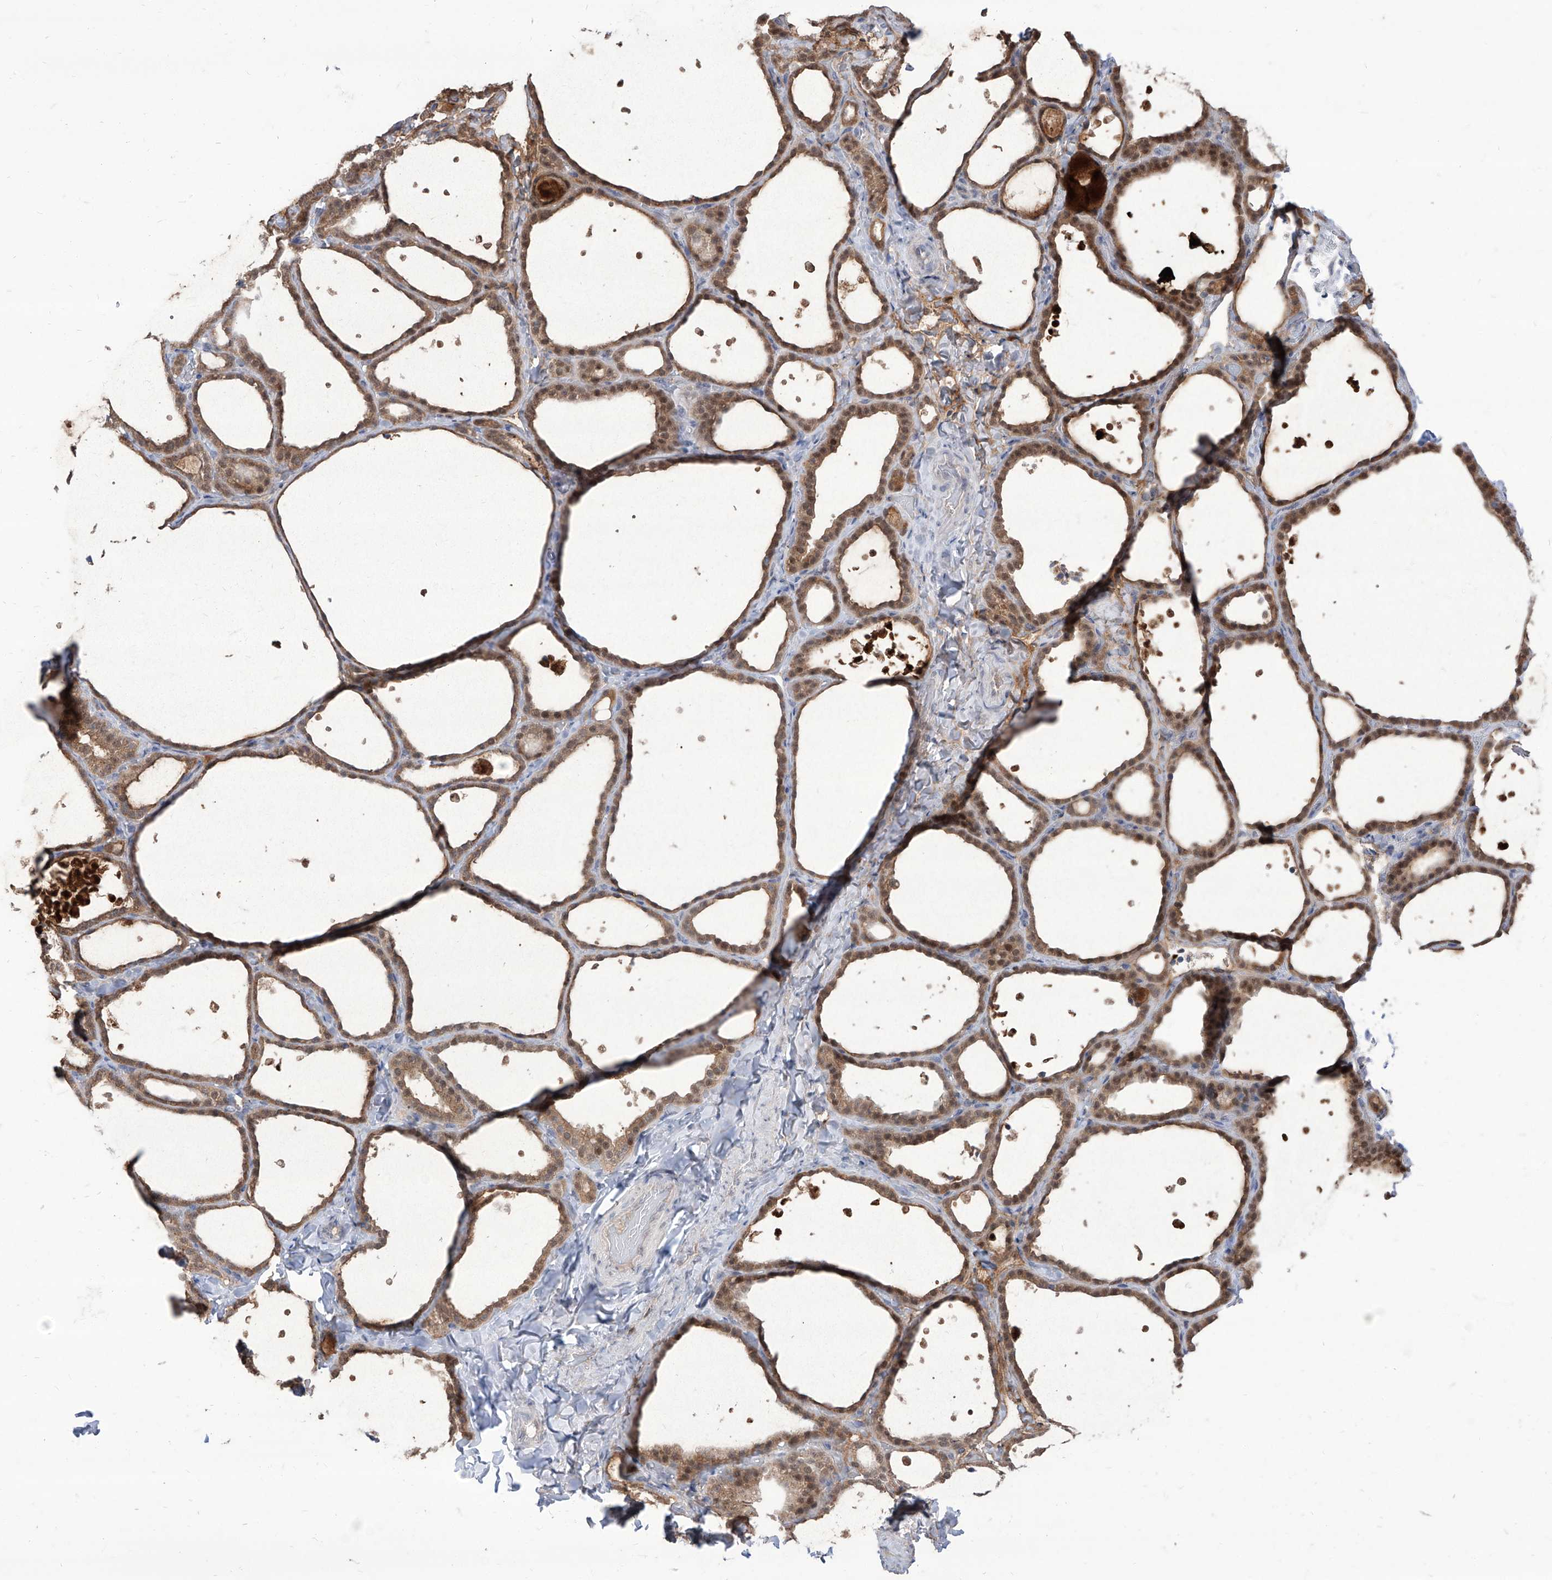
{"staining": {"intensity": "moderate", "quantity": ">75%", "location": "cytoplasmic/membranous,nuclear"}, "tissue": "thyroid gland", "cell_type": "Glandular cells", "image_type": "normal", "snomed": [{"axis": "morphology", "description": "Normal tissue, NOS"}, {"axis": "topography", "description": "Thyroid gland"}], "caption": "Immunohistochemical staining of unremarkable thyroid gland demonstrates moderate cytoplasmic/membranous,nuclear protein positivity in approximately >75% of glandular cells.", "gene": "BROX", "patient": {"sex": "female", "age": 44}}